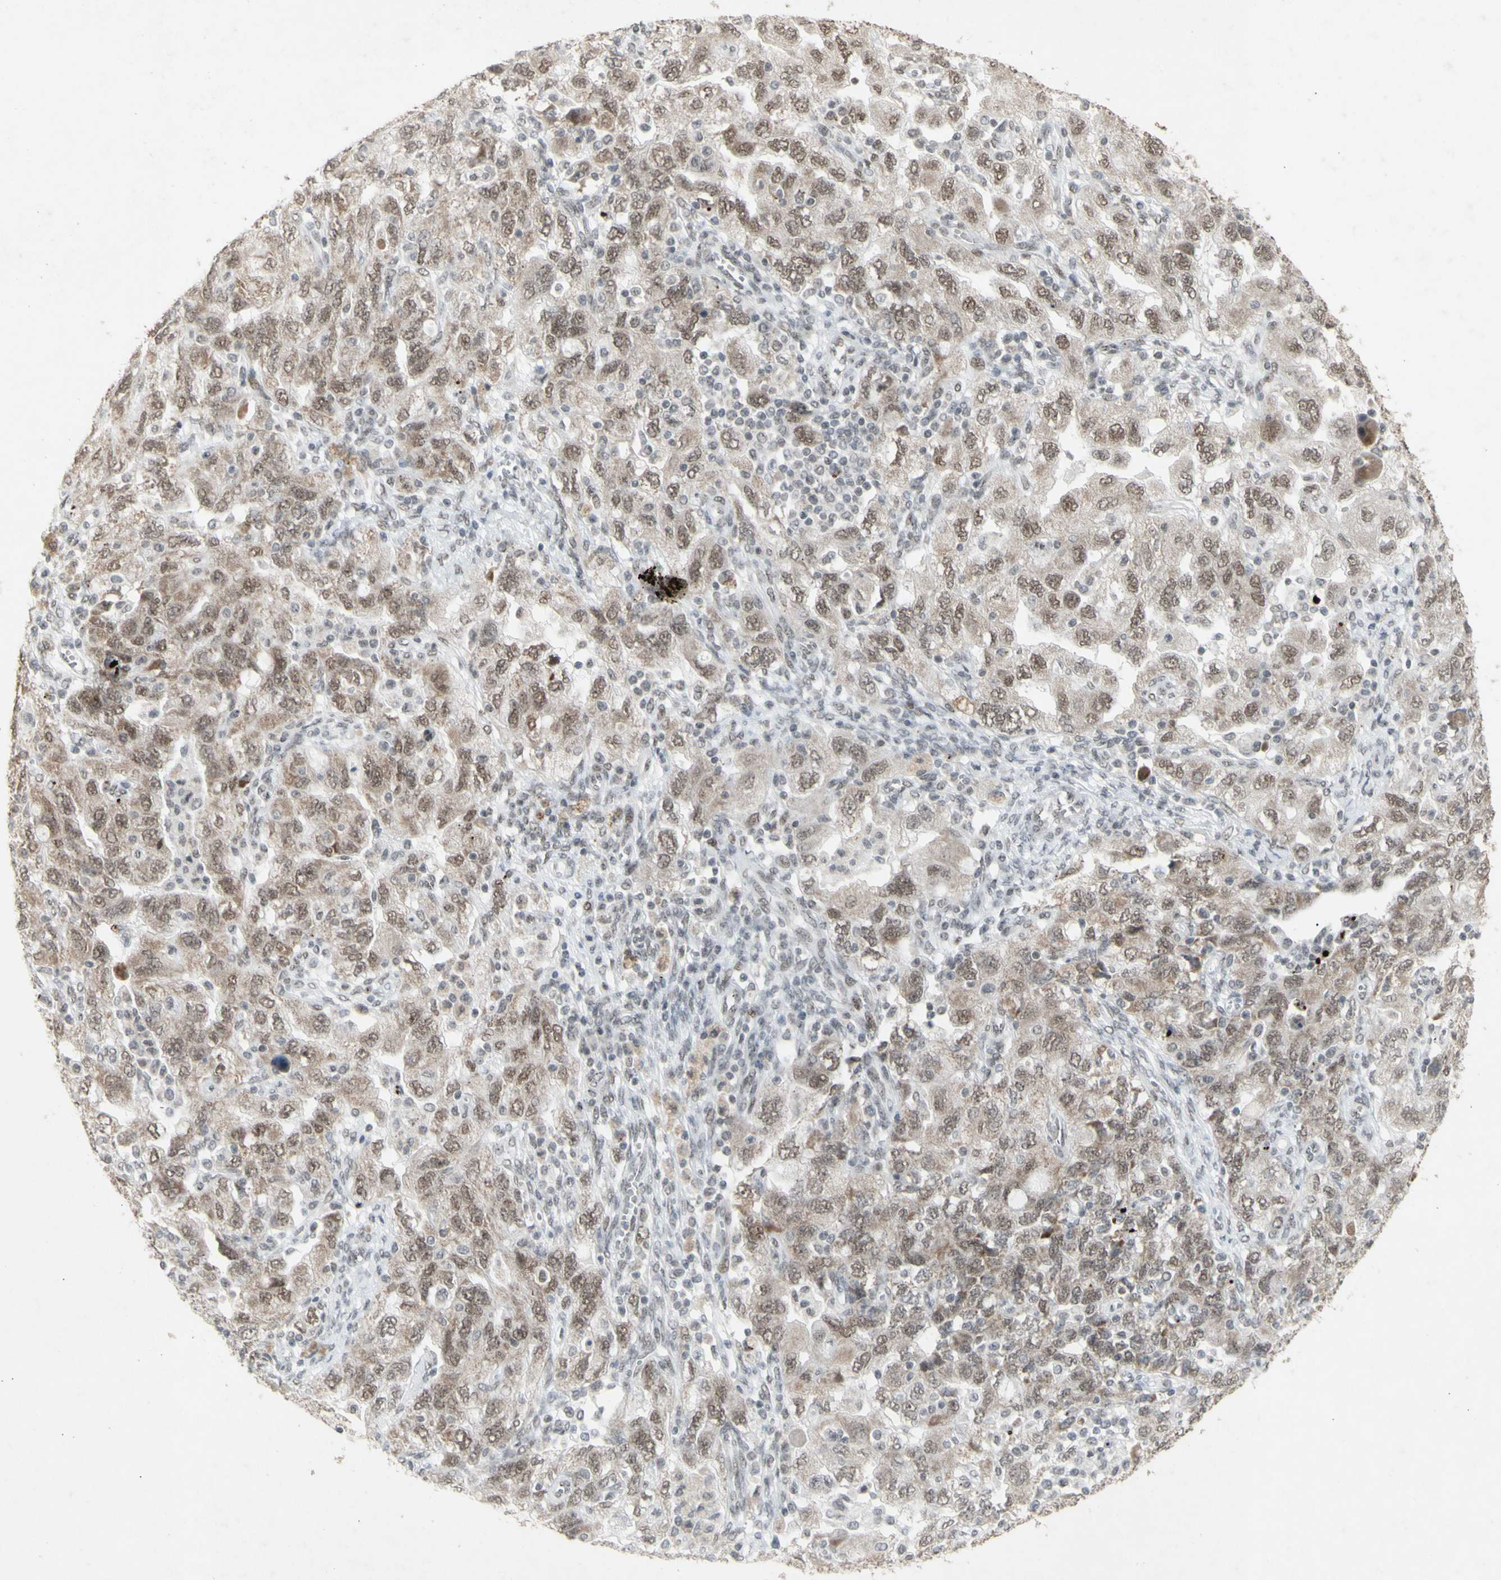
{"staining": {"intensity": "moderate", "quantity": ">75%", "location": "nuclear"}, "tissue": "ovarian cancer", "cell_type": "Tumor cells", "image_type": "cancer", "snomed": [{"axis": "morphology", "description": "Carcinoma, NOS"}, {"axis": "morphology", "description": "Cystadenocarcinoma, serous, NOS"}, {"axis": "topography", "description": "Ovary"}], "caption": "DAB (3,3'-diaminobenzidine) immunohistochemical staining of ovarian carcinoma demonstrates moderate nuclear protein expression in about >75% of tumor cells.", "gene": "CENPB", "patient": {"sex": "female", "age": 69}}